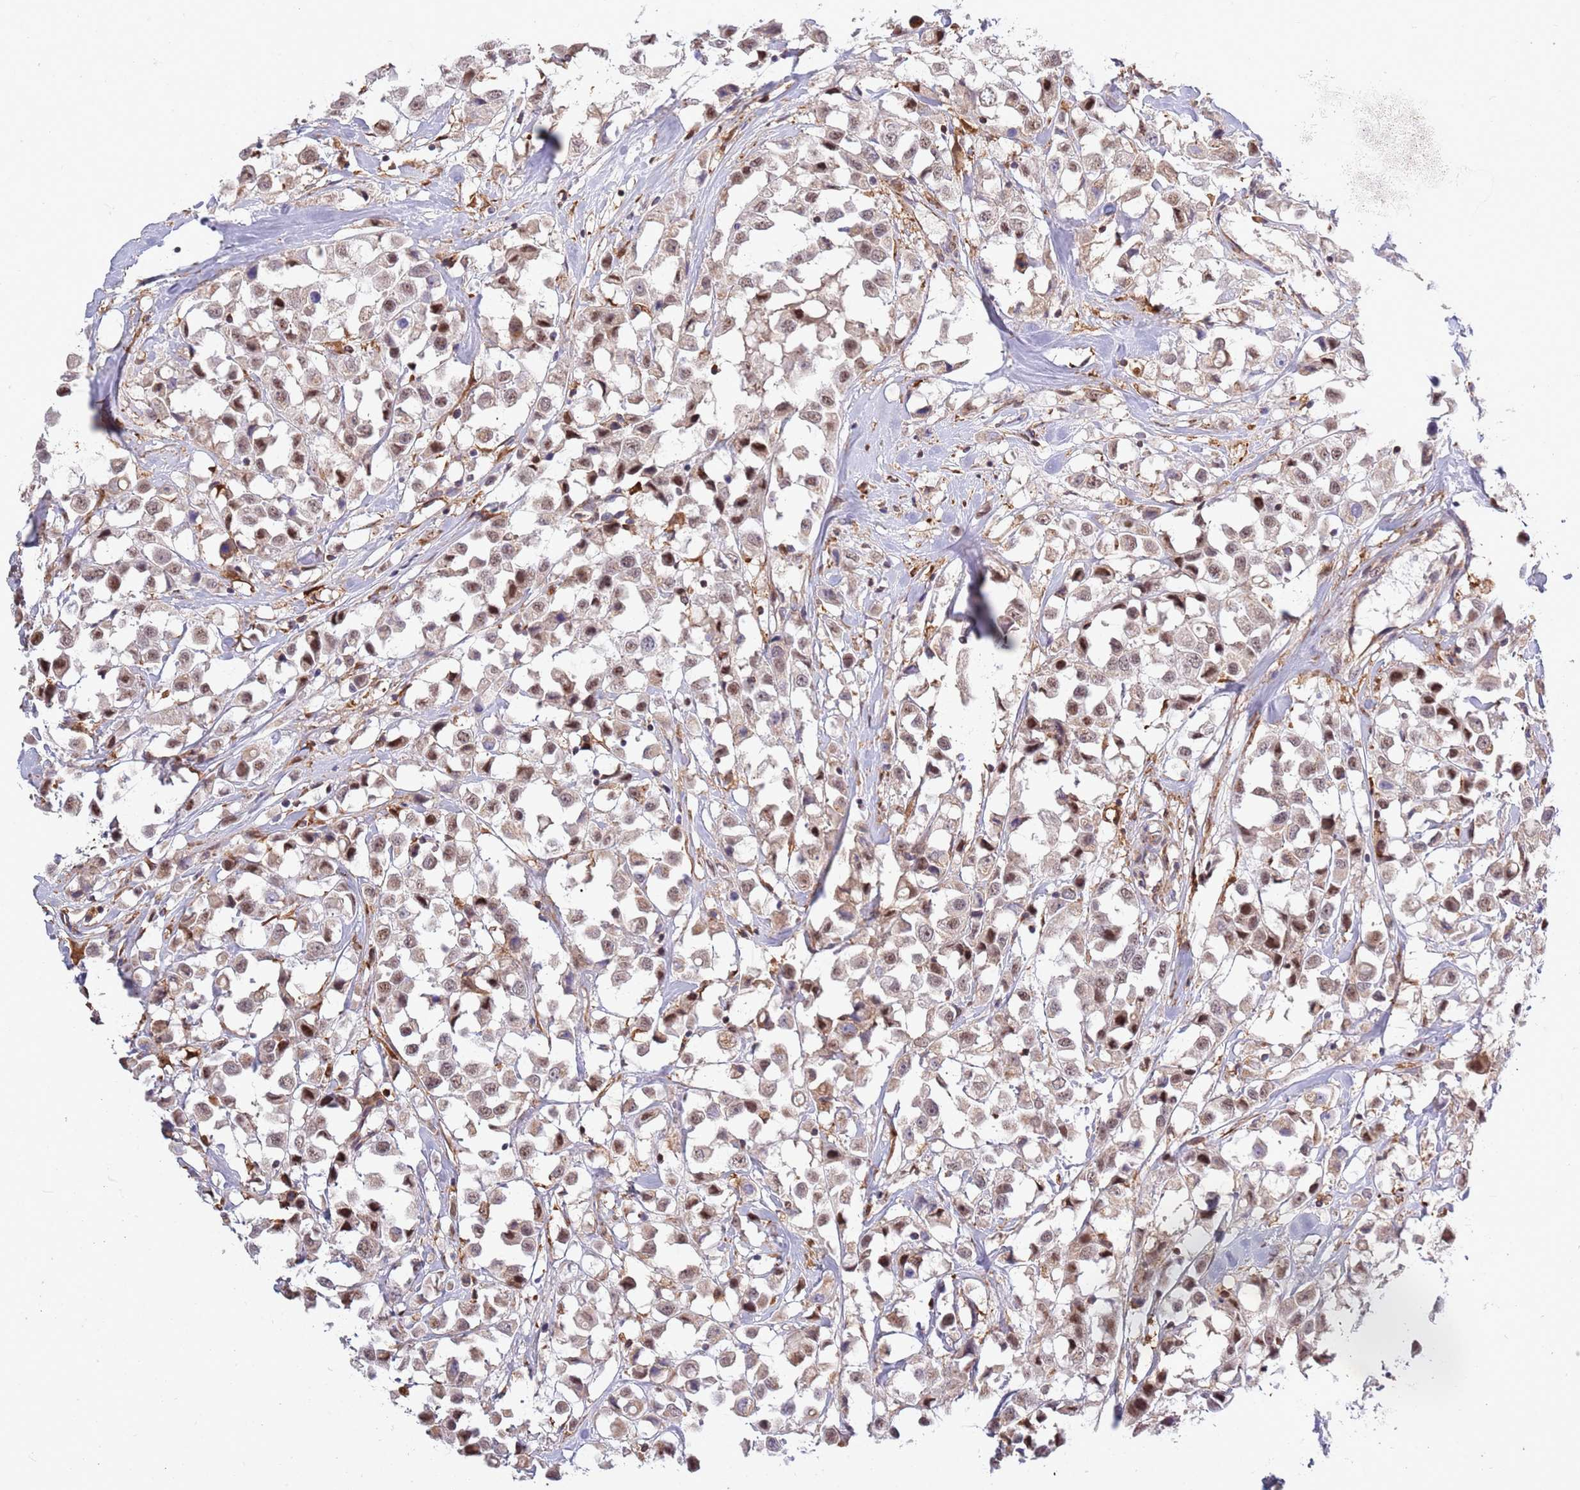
{"staining": {"intensity": "weak", "quantity": ">75%", "location": "nuclear"}, "tissue": "breast cancer", "cell_type": "Tumor cells", "image_type": "cancer", "snomed": [{"axis": "morphology", "description": "Duct carcinoma"}, {"axis": "topography", "description": "Breast"}], "caption": "The histopathology image exhibits immunohistochemical staining of breast cancer (intraductal carcinoma). There is weak nuclear positivity is identified in approximately >75% of tumor cells.", "gene": "CCNJL", "patient": {"sex": "female", "age": 61}}